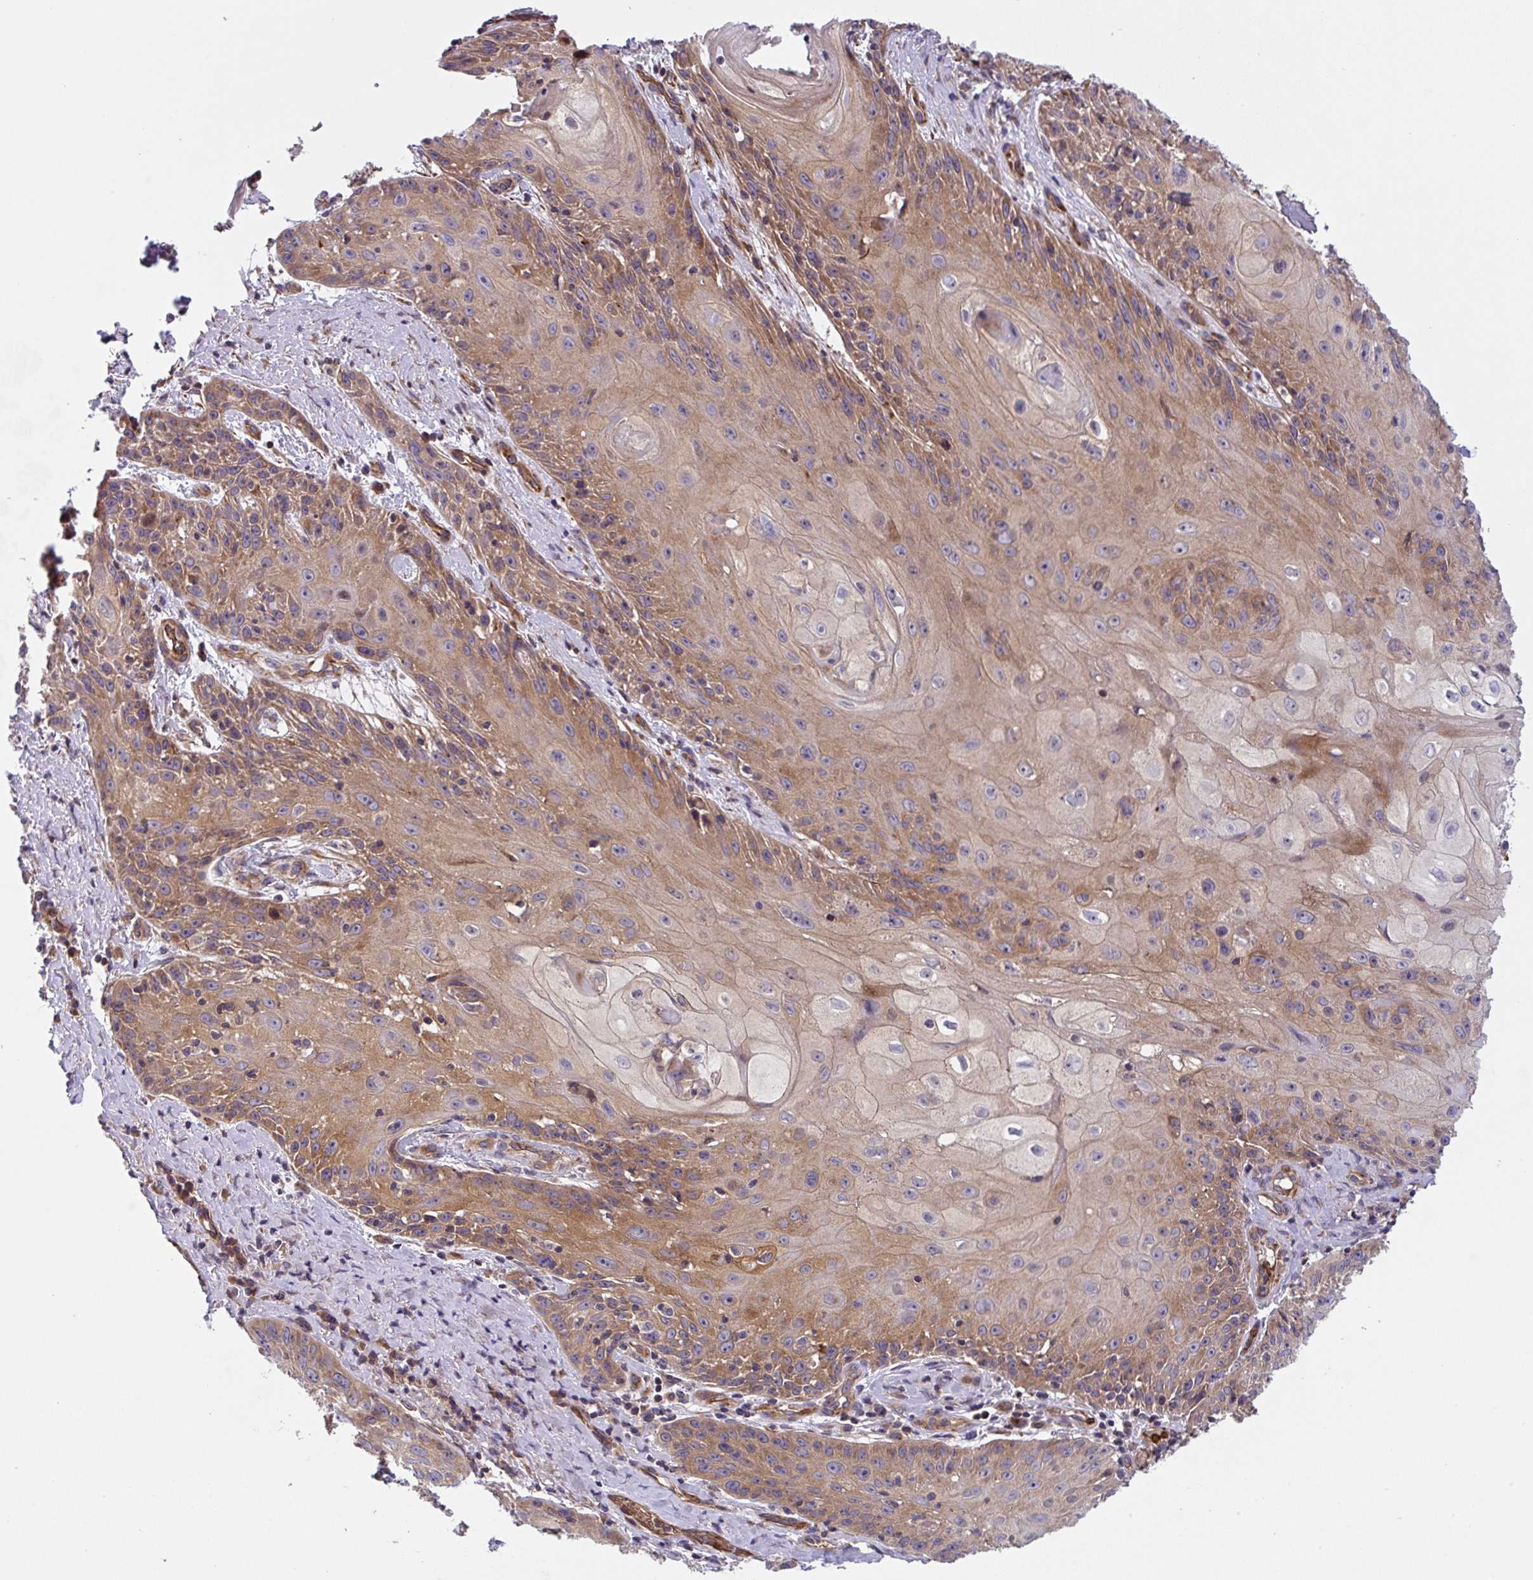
{"staining": {"intensity": "moderate", "quantity": ">75%", "location": "cytoplasmic/membranous"}, "tissue": "skin cancer", "cell_type": "Tumor cells", "image_type": "cancer", "snomed": [{"axis": "morphology", "description": "Squamous cell carcinoma, NOS"}, {"axis": "topography", "description": "Skin"}, {"axis": "topography", "description": "Vulva"}], "caption": "A brown stain shows moderate cytoplasmic/membranous expression of a protein in squamous cell carcinoma (skin) tumor cells. Using DAB (3,3'-diaminobenzidine) (brown) and hematoxylin (blue) stains, captured at high magnification using brightfield microscopy.", "gene": "APOBEC3D", "patient": {"sex": "female", "age": 76}}